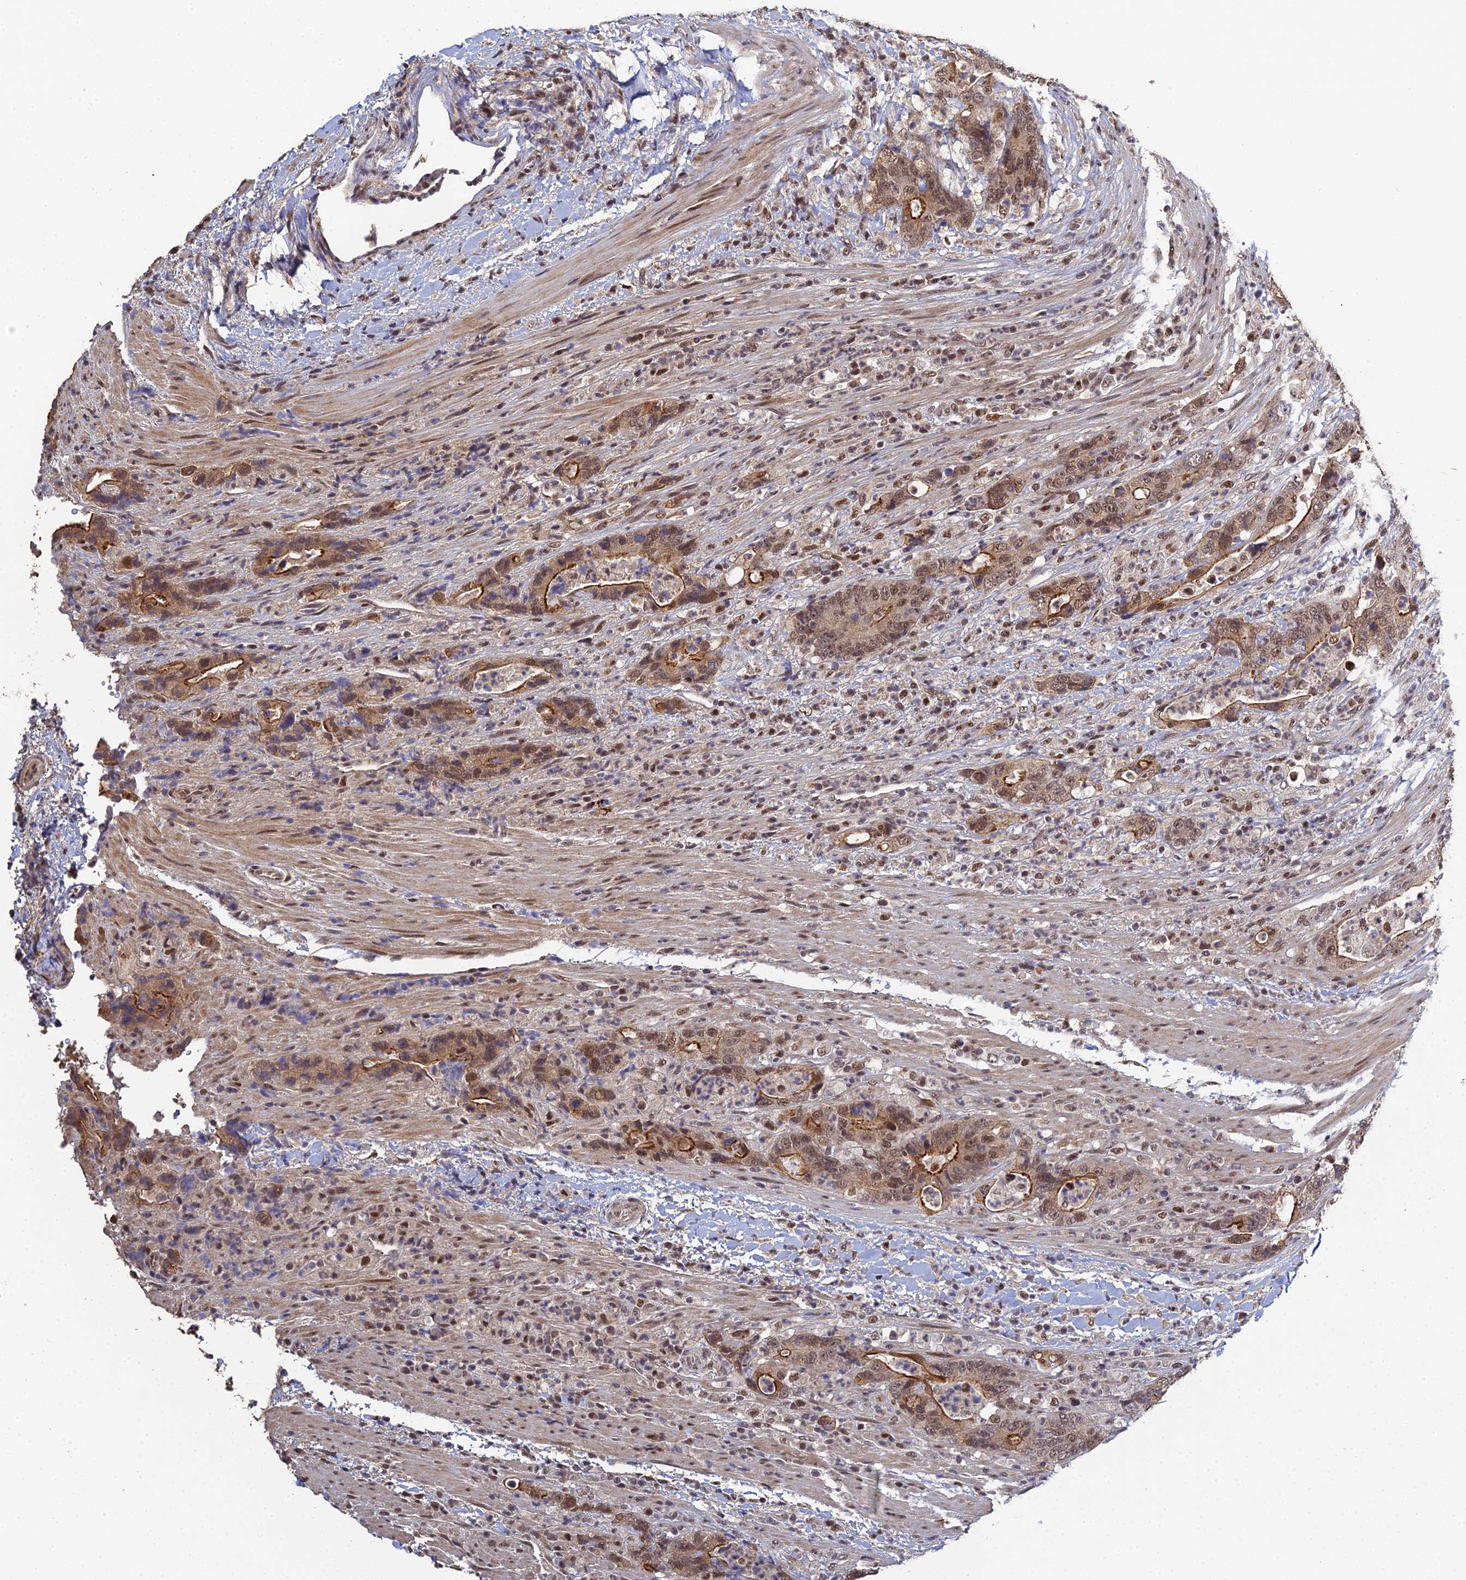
{"staining": {"intensity": "moderate", "quantity": ">75%", "location": "cytoplasmic/membranous,nuclear"}, "tissue": "colorectal cancer", "cell_type": "Tumor cells", "image_type": "cancer", "snomed": [{"axis": "morphology", "description": "Adenocarcinoma, NOS"}, {"axis": "topography", "description": "Colon"}], "caption": "Brown immunohistochemical staining in human adenocarcinoma (colorectal) demonstrates moderate cytoplasmic/membranous and nuclear staining in approximately >75% of tumor cells. The staining was performed using DAB (3,3'-diaminobenzidine), with brown indicating positive protein expression. Nuclei are stained blue with hematoxylin.", "gene": "ERCC5", "patient": {"sex": "female", "age": 75}}